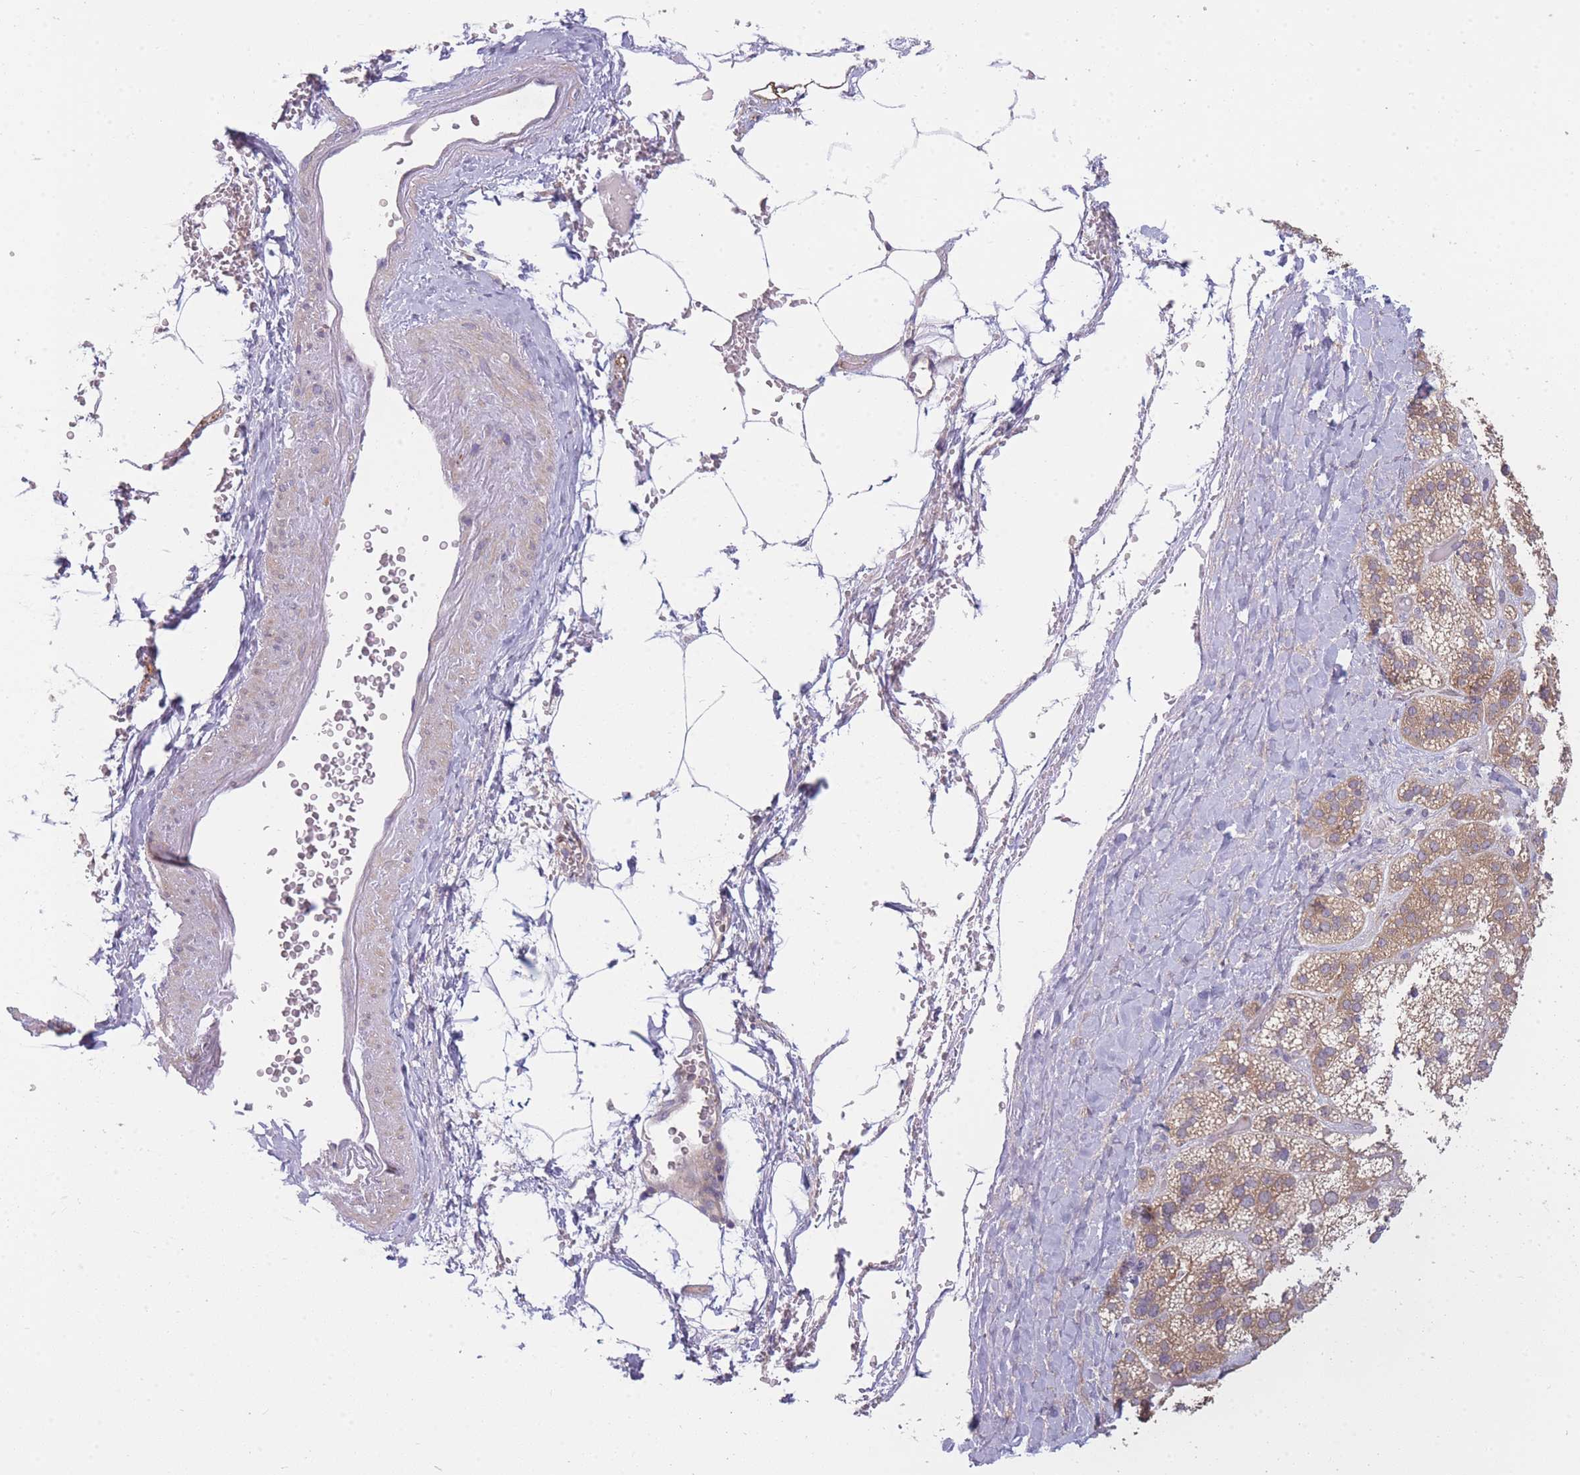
{"staining": {"intensity": "weak", "quantity": "25%-75%", "location": "cytoplasmic/membranous"}, "tissue": "adrenal gland", "cell_type": "Glandular cells", "image_type": "normal", "snomed": [{"axis": "morphology", "description": "Normal tissue, NOS"}, {"axis": "topography", "description": "Adrenal gland"}], "caption": "The micrograph reveals staining of normal adrenal gland, revealing weak cytoplasmic/membranous protein staining (brown color) within glandular cells. The protein is shown in brown color, while the nuclei are stained blue.", "gene": "PFDN6", "patient": {"sex": "female", "age": 70}}